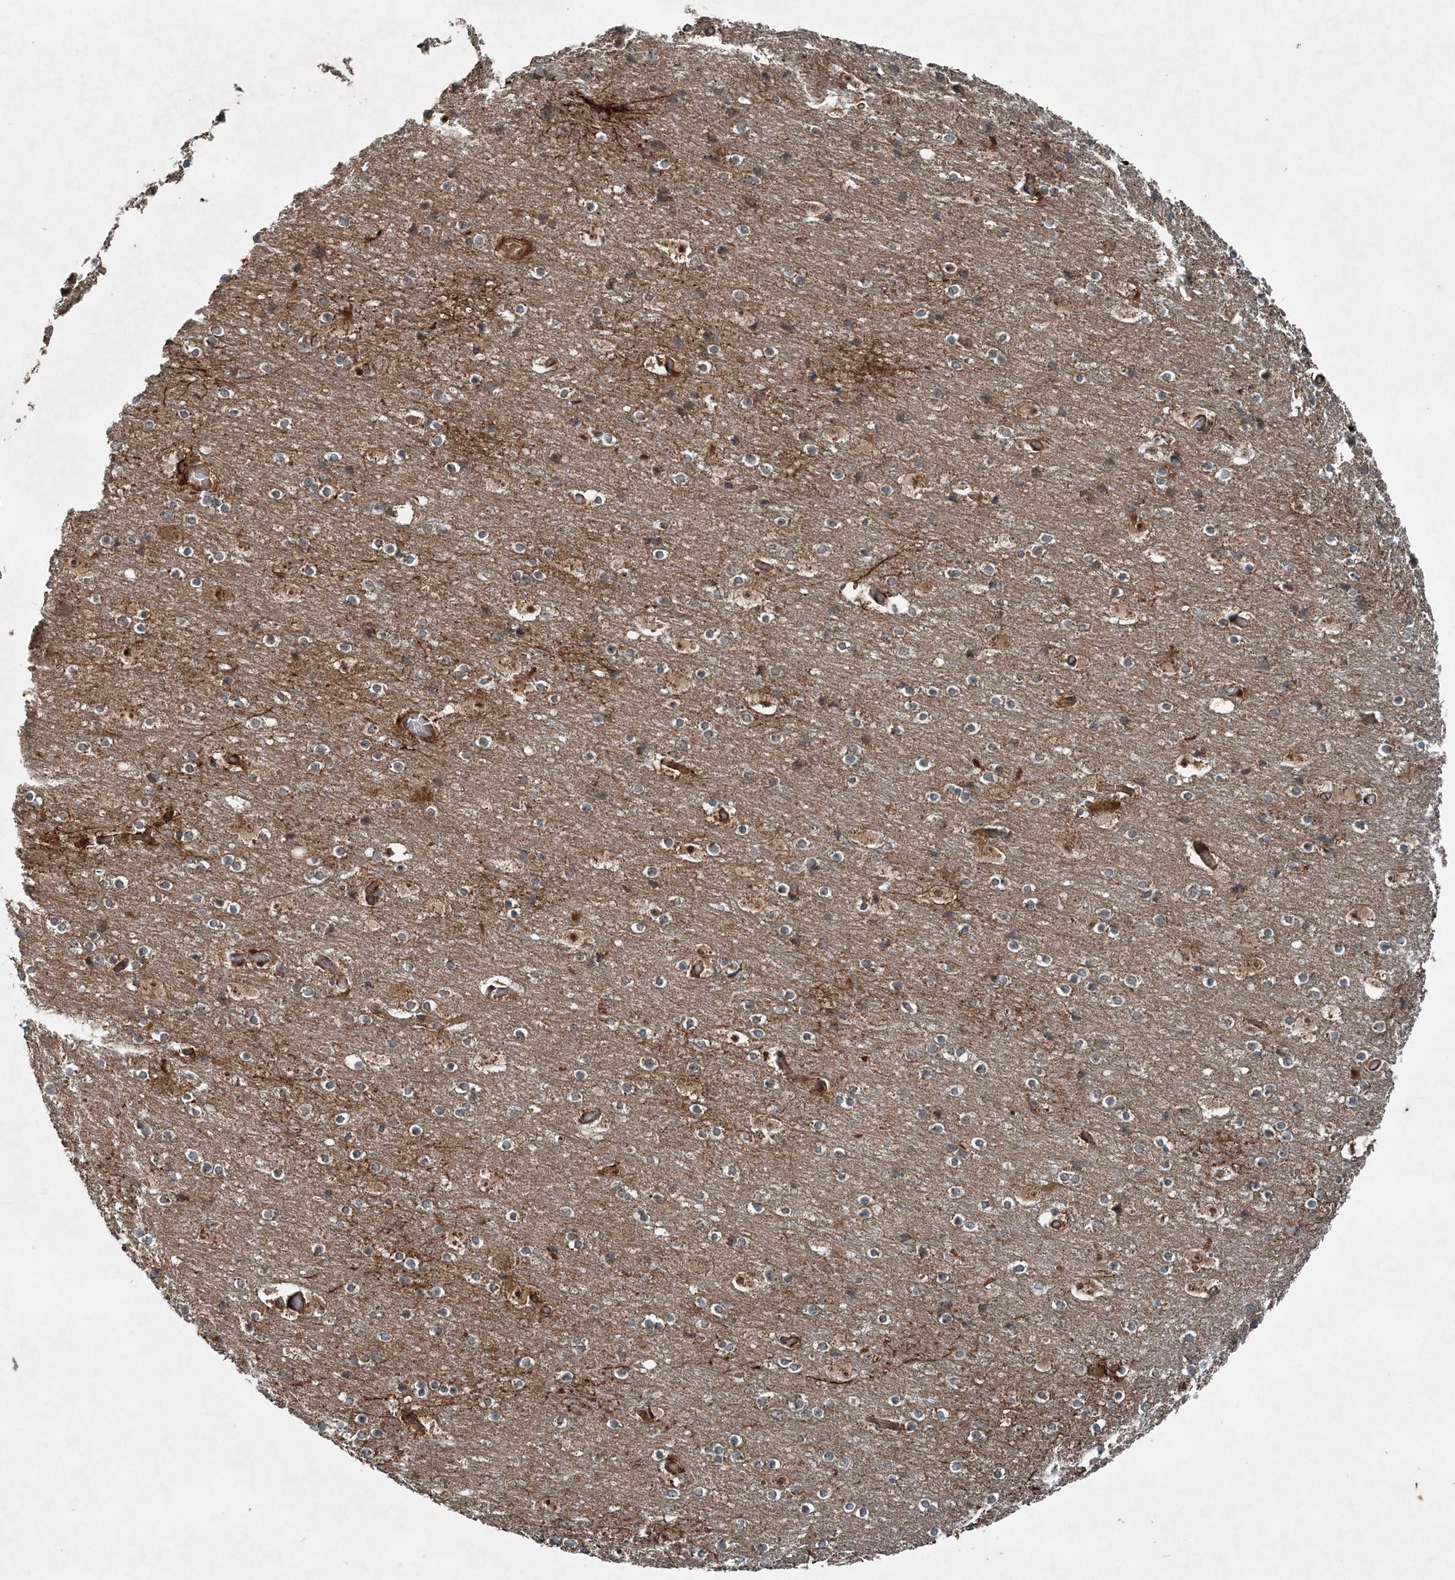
{"staining": {"intensity": "moderate", "quantity": ">75%", "location": "cytoplasmic/membranous"}, "tissue": "cerebral cortex", "cell_type": "Endothelial cells", "image_type": "normal", "snomed": [{"axis": "morphology", "description": "Normal tissue, NOS"}, {"axis": "topography", "description": "Cerebral cortex"}], "caption": "The immunohistochemical stain highlights moderate cytoplasmic/membranous expression in endothelial cells of normal cerebral cortex. The protein of interest is stained brown, and the nuclei are stained in blue (DAB (3,3'-diaminobenzidine) IHC with brightfield microscopy, high magnification).", "gene": "COPS7B", "patient": {"sex": "male", "age": 57}}